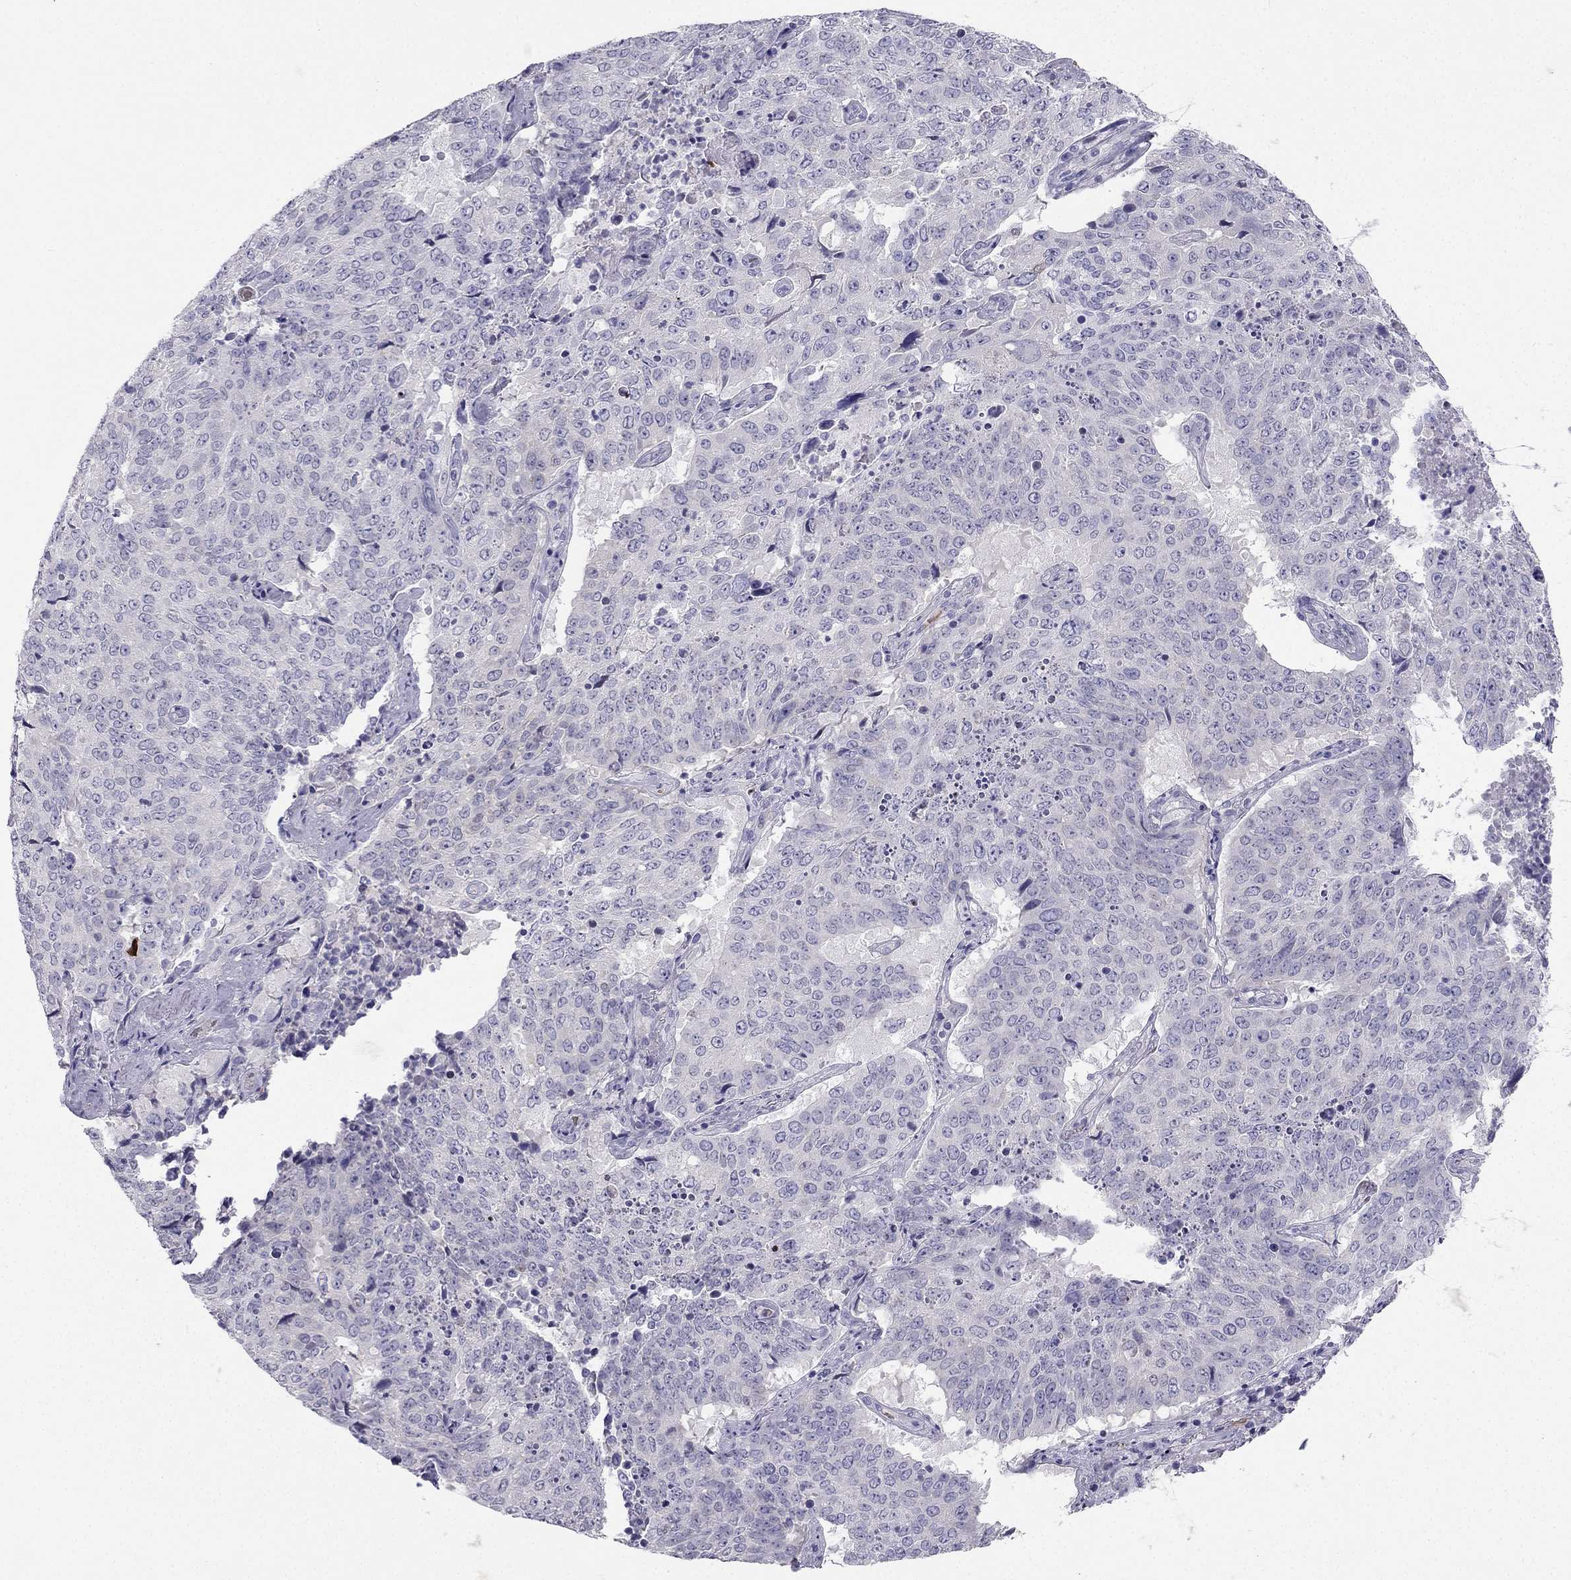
{"staining": {"intensity": "negative", "quantity": "none", "location": "none"}, "tissue": "lung cancer", "cell_type": "Tumor cells", "image_type": "cancer", "snomed": [{"axis": "morphology", "description": "Normal tissue, NOS"}, {"axis": "morphology", "description": "Squamous cell carcinoma, NOS"}, {"axis": "topography", "description": "Bronchus"}, {"axis": "topography", "description": "Lung"}], "caption": "The immunohistochemistry (IHC) image has no significant staining in tumor cells of lung cancer tissue.", "gene": "RSPH14", "patient": {"sex": "male", "age": 64}}